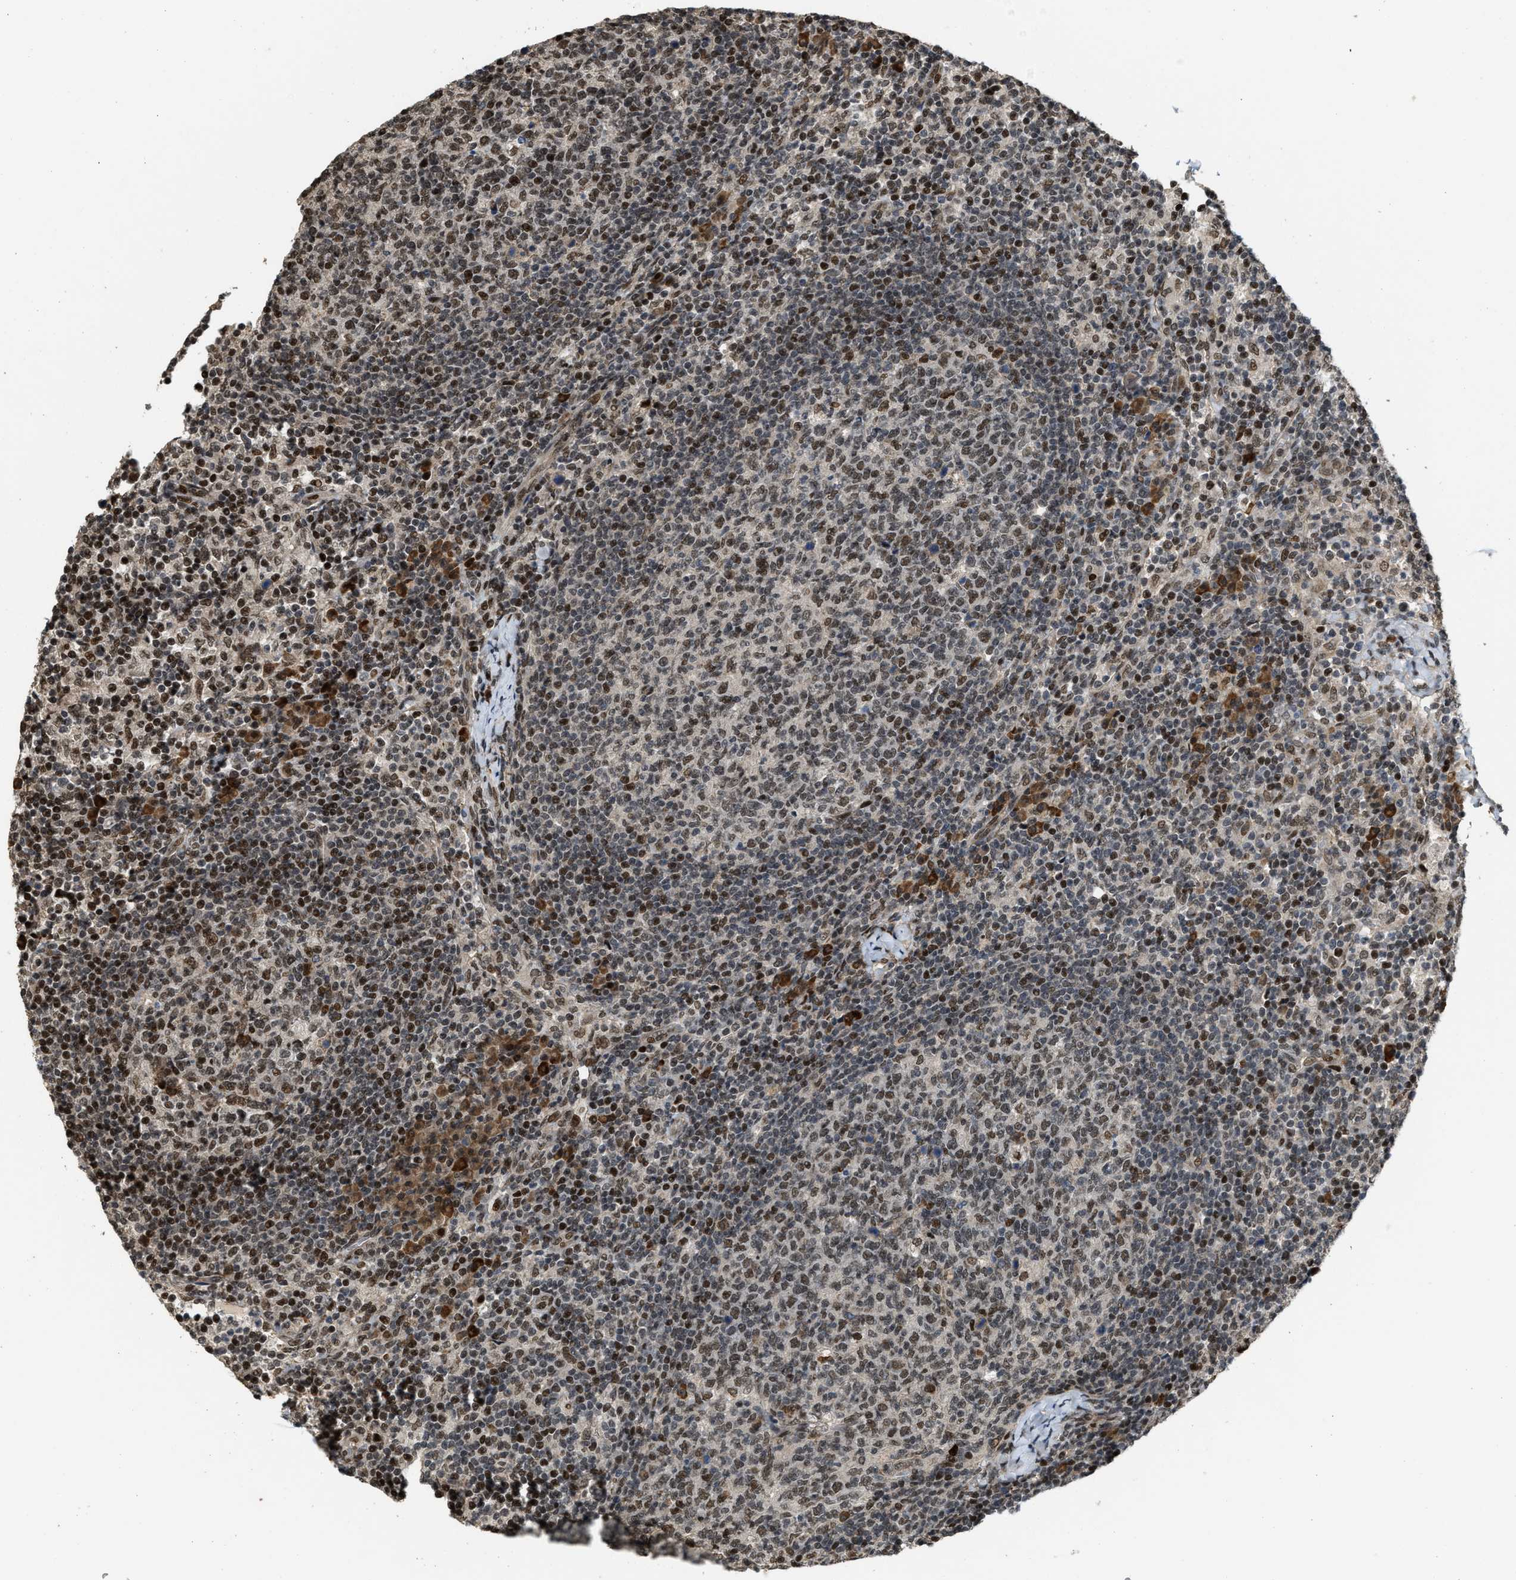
{"staining": {"intensity": "moderate", "quantity": "25%-75%", "location": "nuclear"}, "tissue": "lymph node", "cell_type": "Germinal center cells", "image_type": "normal", "snomed": [{"axis": "morphology", "description": "Normal tissue, NOS"}, {"axis": "morphology", "description": "Inflammation, NOS"}, {"axis": "topography", "description": "Lymph node"}], "caption": "Germinal center cells demonstrate medium levels of moderate nuclear expression in about 25%-75% of cells in benign human lymph node.", "gene": "SERTAD2", "patient": {"sex": "male", "age": 55}}